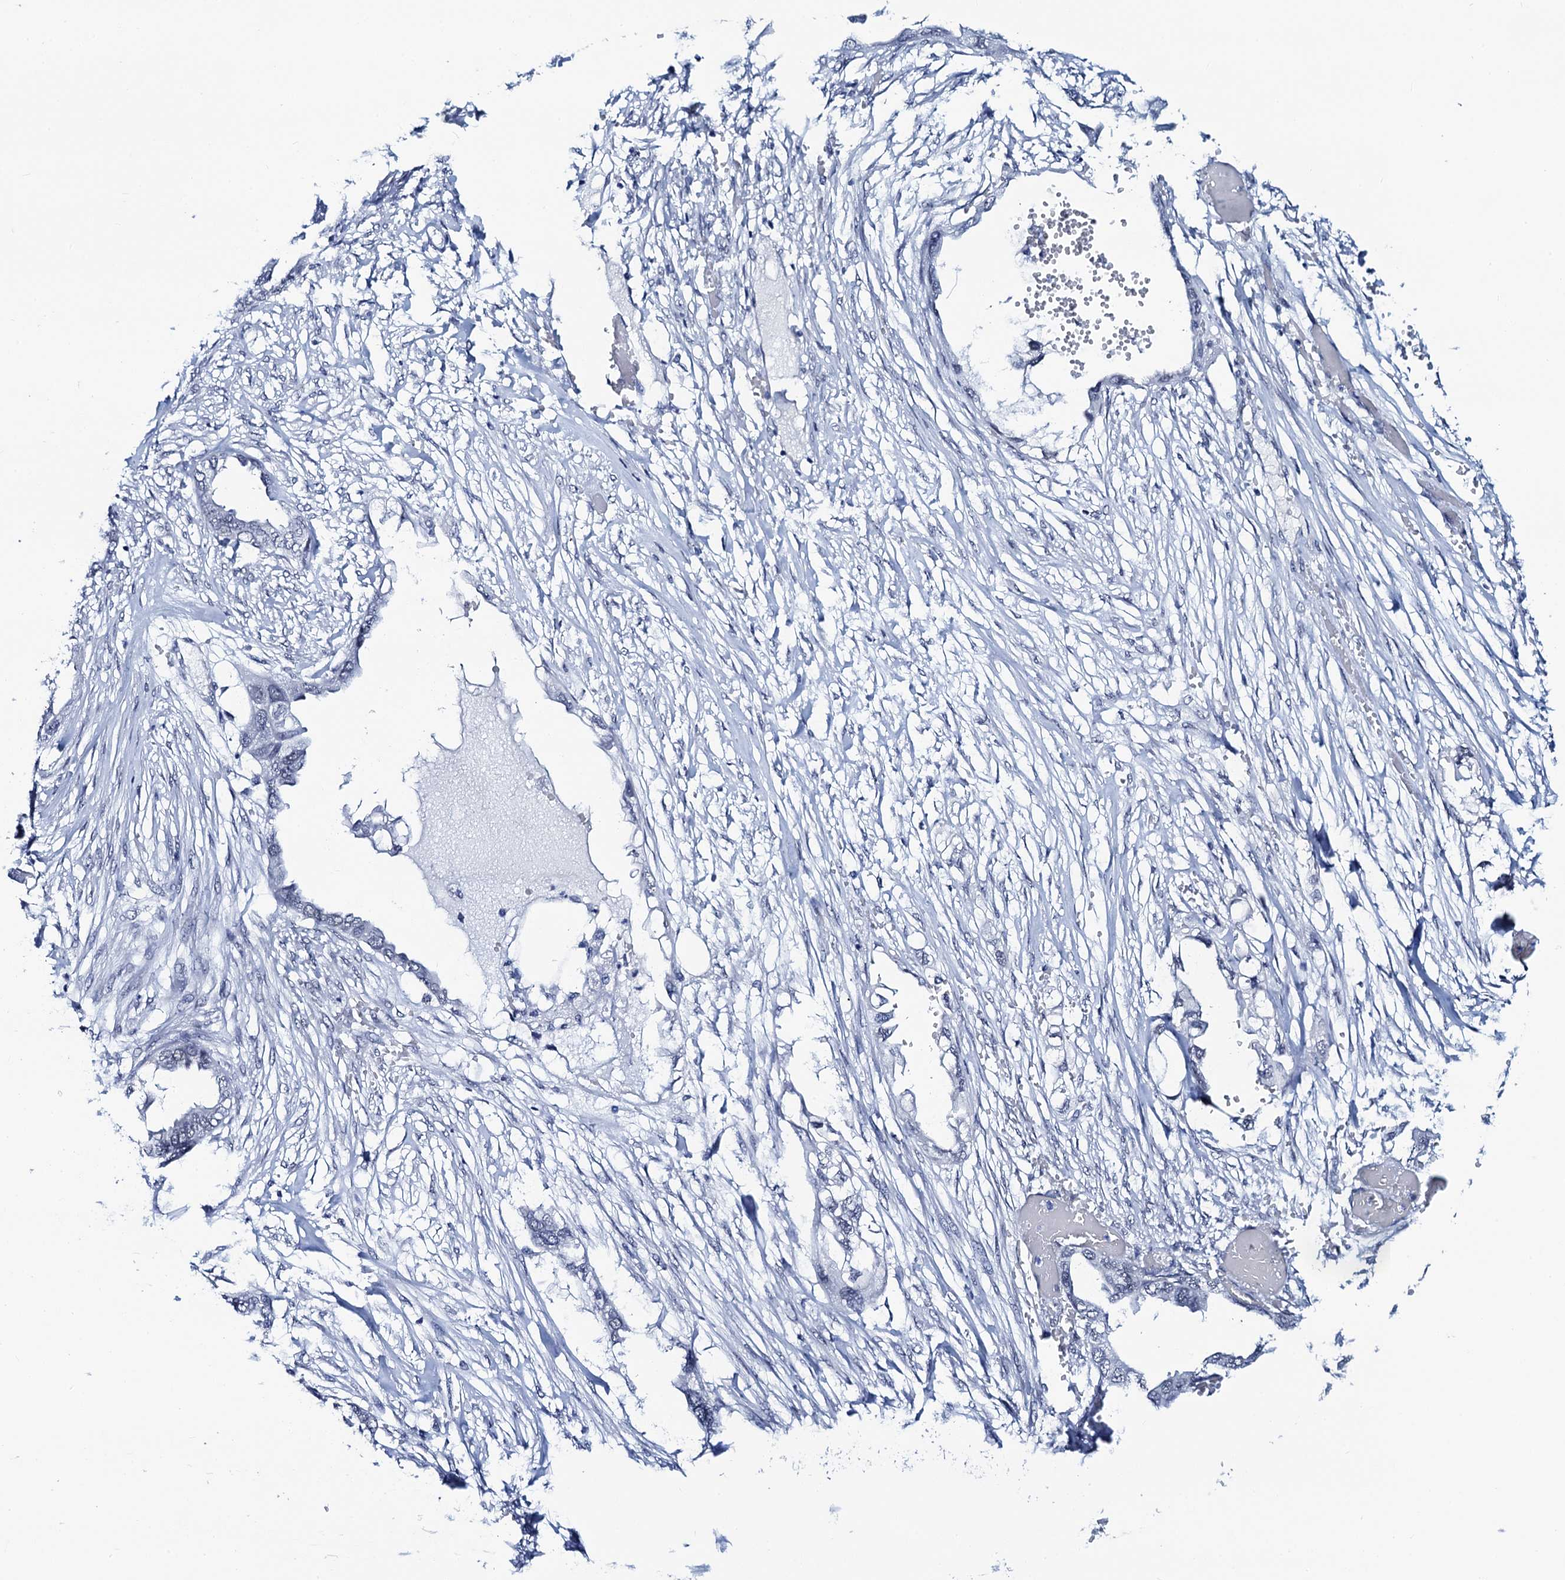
{"staining": {"intensity": "negative", "quantity": "none", "location": "none"}, "tissue": "endometrial cancer", "cell_type": "Tumor cells", "image_type": "cancer", "snomed": [{"axis": "morphology", "description": "Adenocarcinoma, NOS"}, {"axis": "morphology", "description": "Adenocarcinoma, metastatic, NOS"}, {"axis": "topography", "description": "Adipose tissue"}, {"axis": "topography", "description": "Endometrium"}], "caption": "Endometrial cancer (adenocarcinoma) stained for a protein using immunohistochemistry displays no staining tumor cells.", "gene": "C16orf87", "patient": {"sex": "female", "age": 67}}